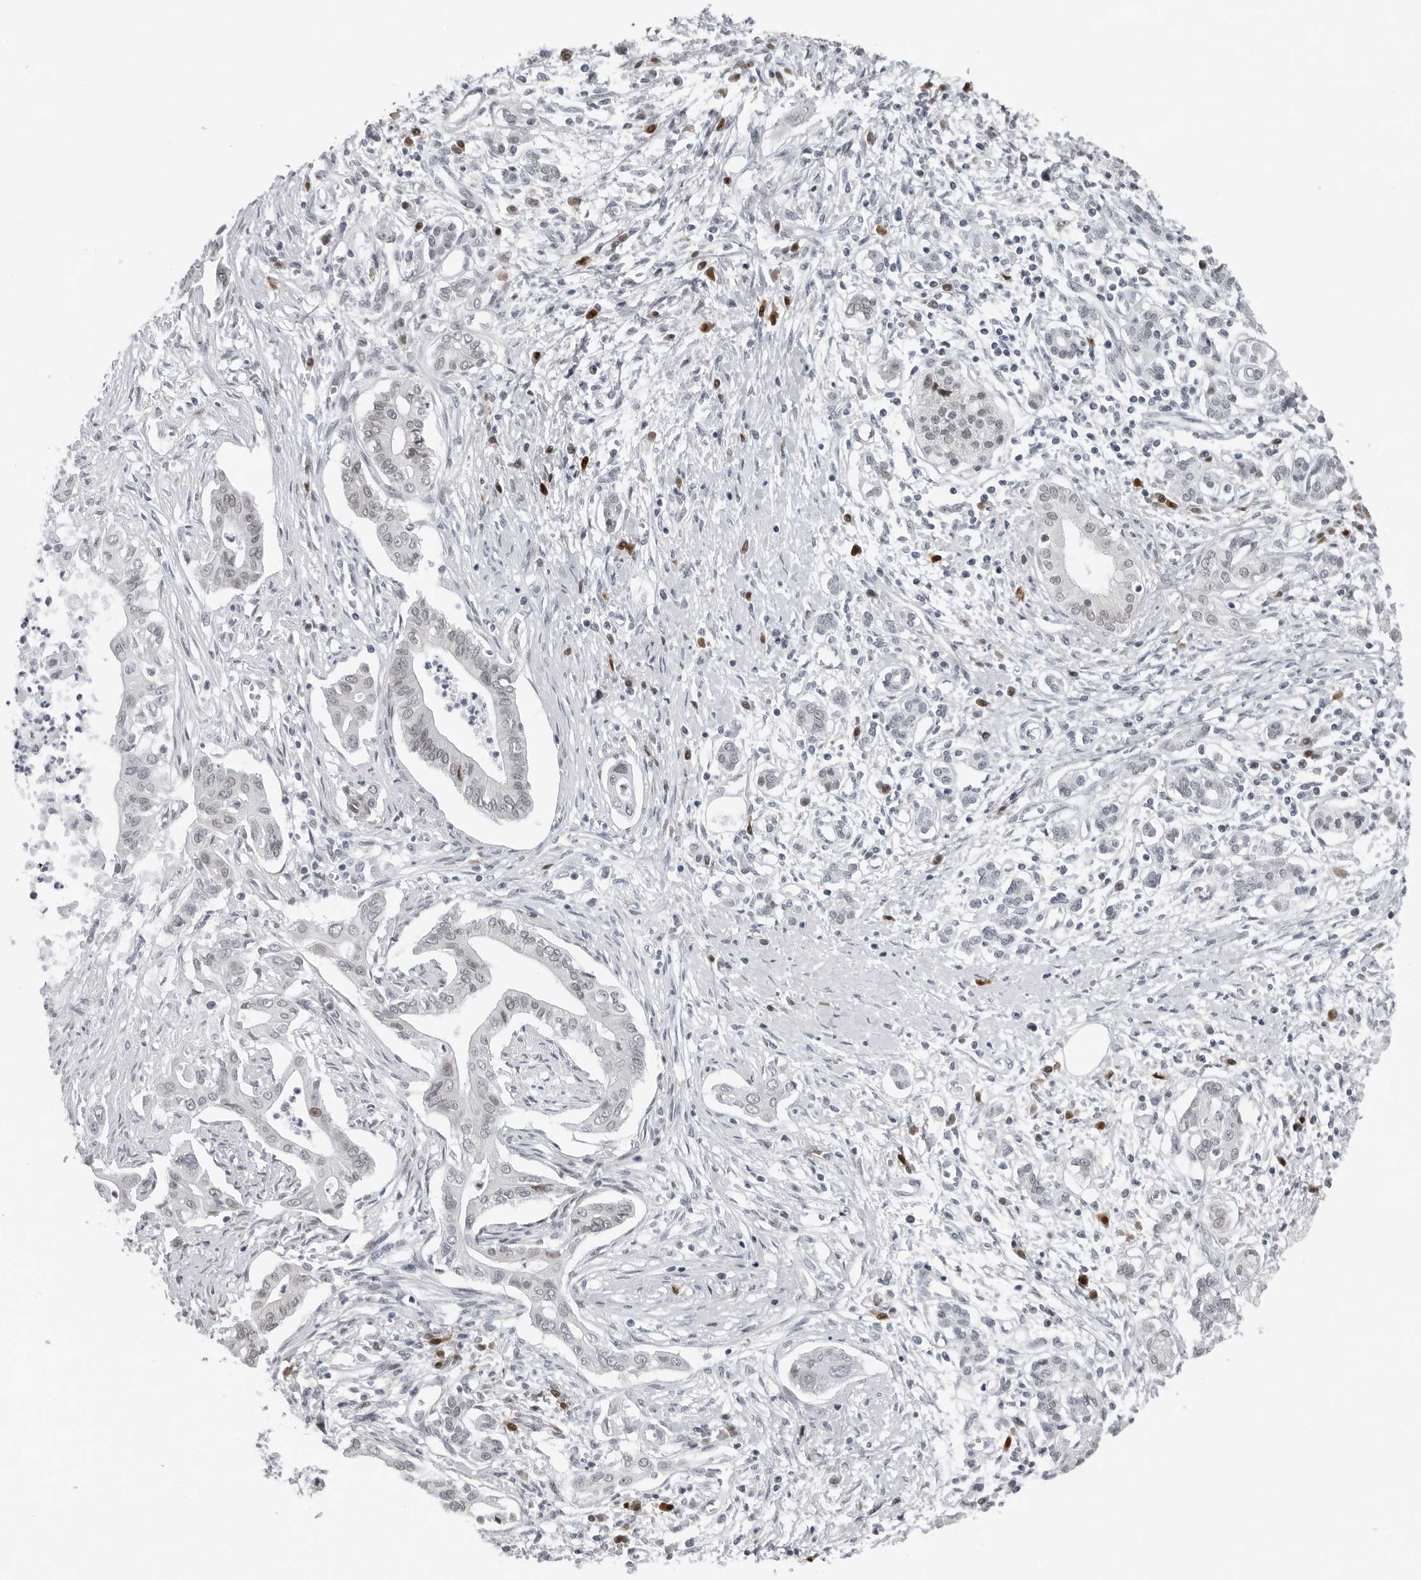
{"staining": {"intensity": "negative", "quantity": "none", "location": "none"}, "tissue": "pancreatic cancer", "cell_type": "Tumor cells", "image_type": "cancer", "snomed": [{"axis": "morphology", "description": "Adenocarcinoma, NOS"}, {"axis": "topography", "description": "Pancreas"}], "caption": "Immunohistochemical staining of adenocarcinoma (pancreatic) demonstrates no significant staining in tumor cells.", "gene": "PPP1R42", "patient": {"sex": "male", "age": 58}}